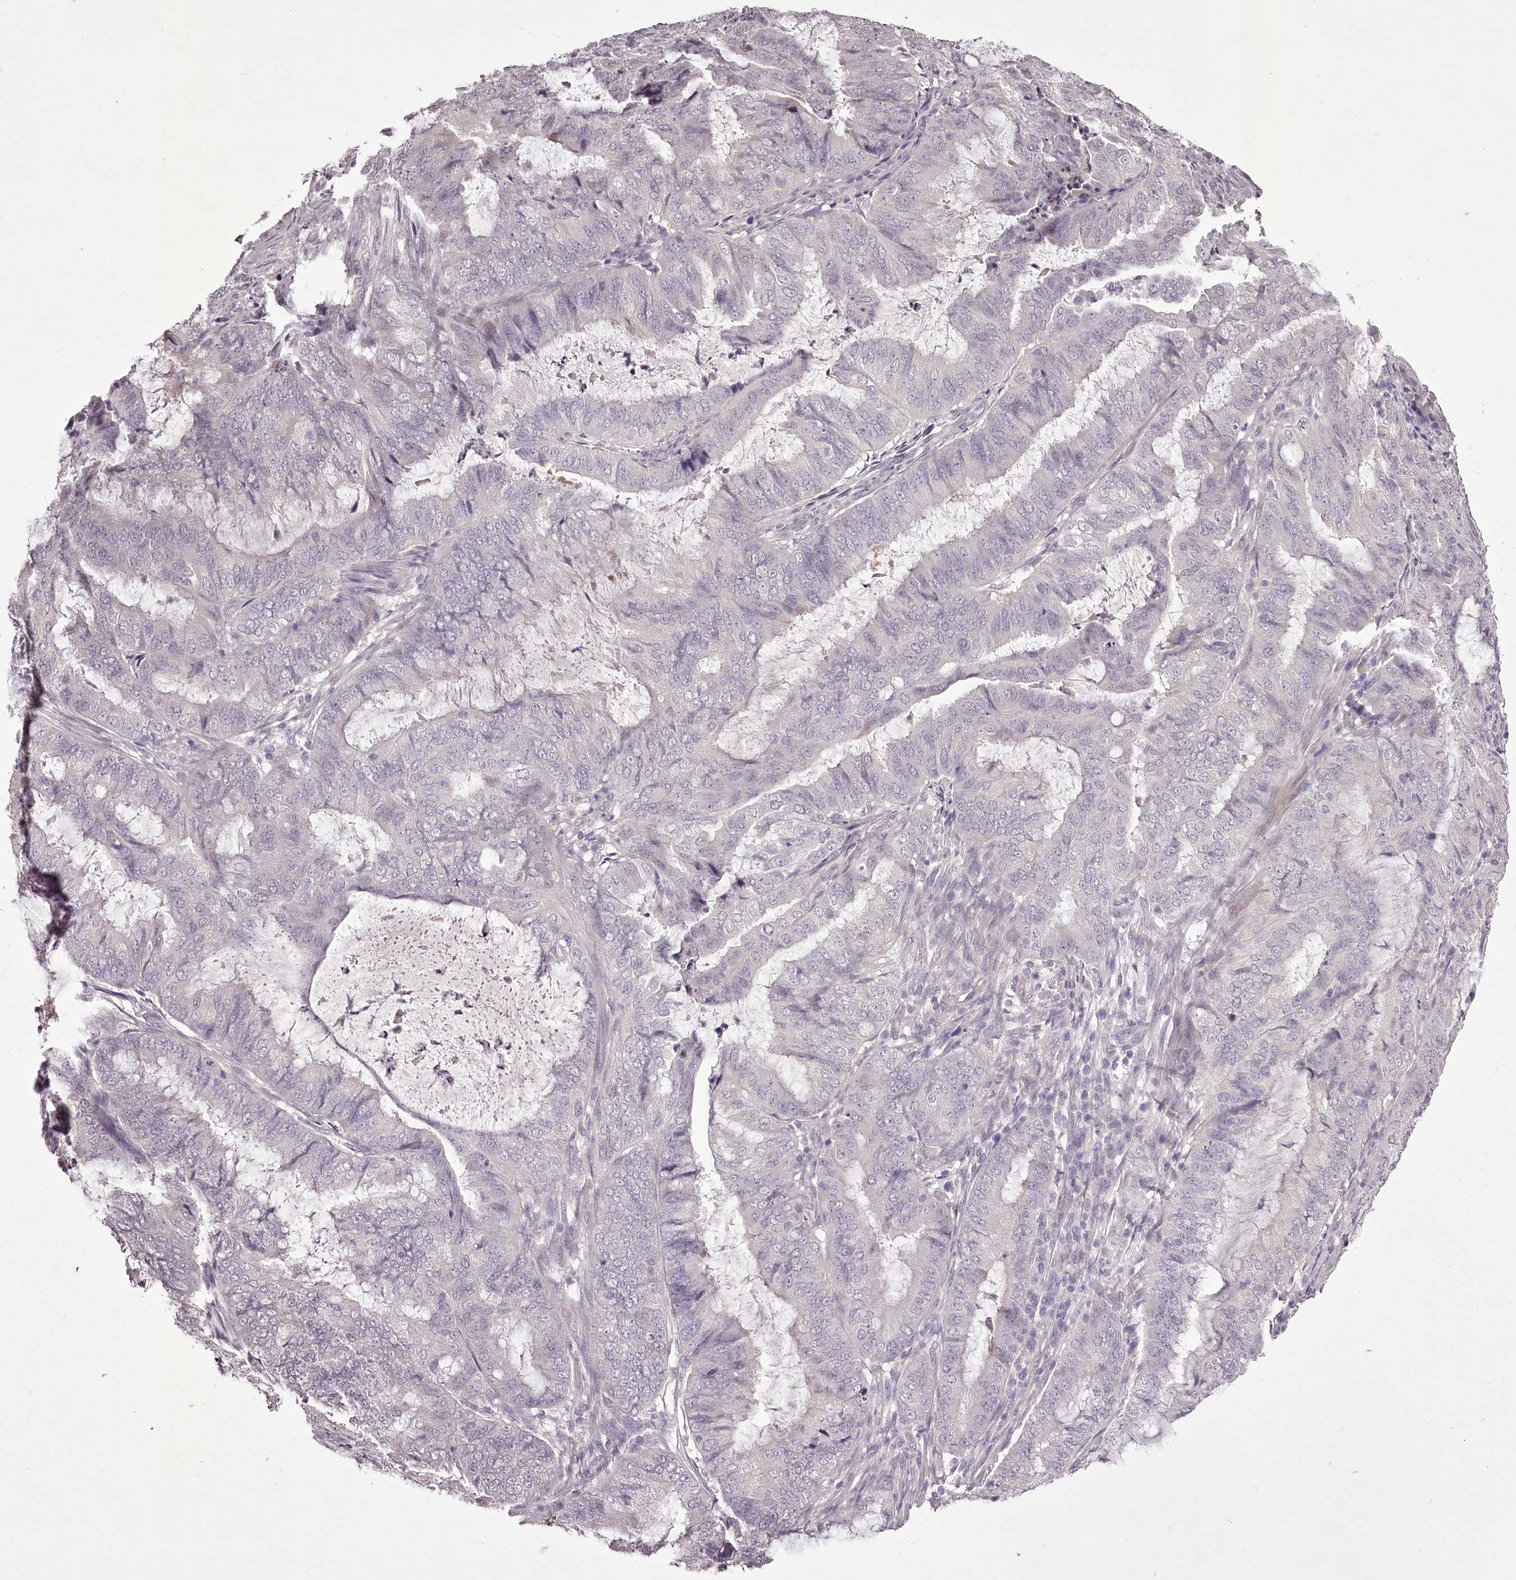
{"staining": {"intensity": "negative", "quantity": "none", "location": "none"}, "tissue": "endometrial cancer", "cell_type": "Tumor cells", "image_type": "cancer", "snomed": [{"axis": "morphology", "description": "Adenocarcinoma, NOS"}, {"axis": "topography", "description": "Endometrium"}], "caption": "An immunohistochemistry image of endometrial adenocarcinoma is shown. There is no staining in tumor cells of endometrial adenocarcinoma.", "gene": "C1orf56", "patient": {"sex": "female", "age": 51}}